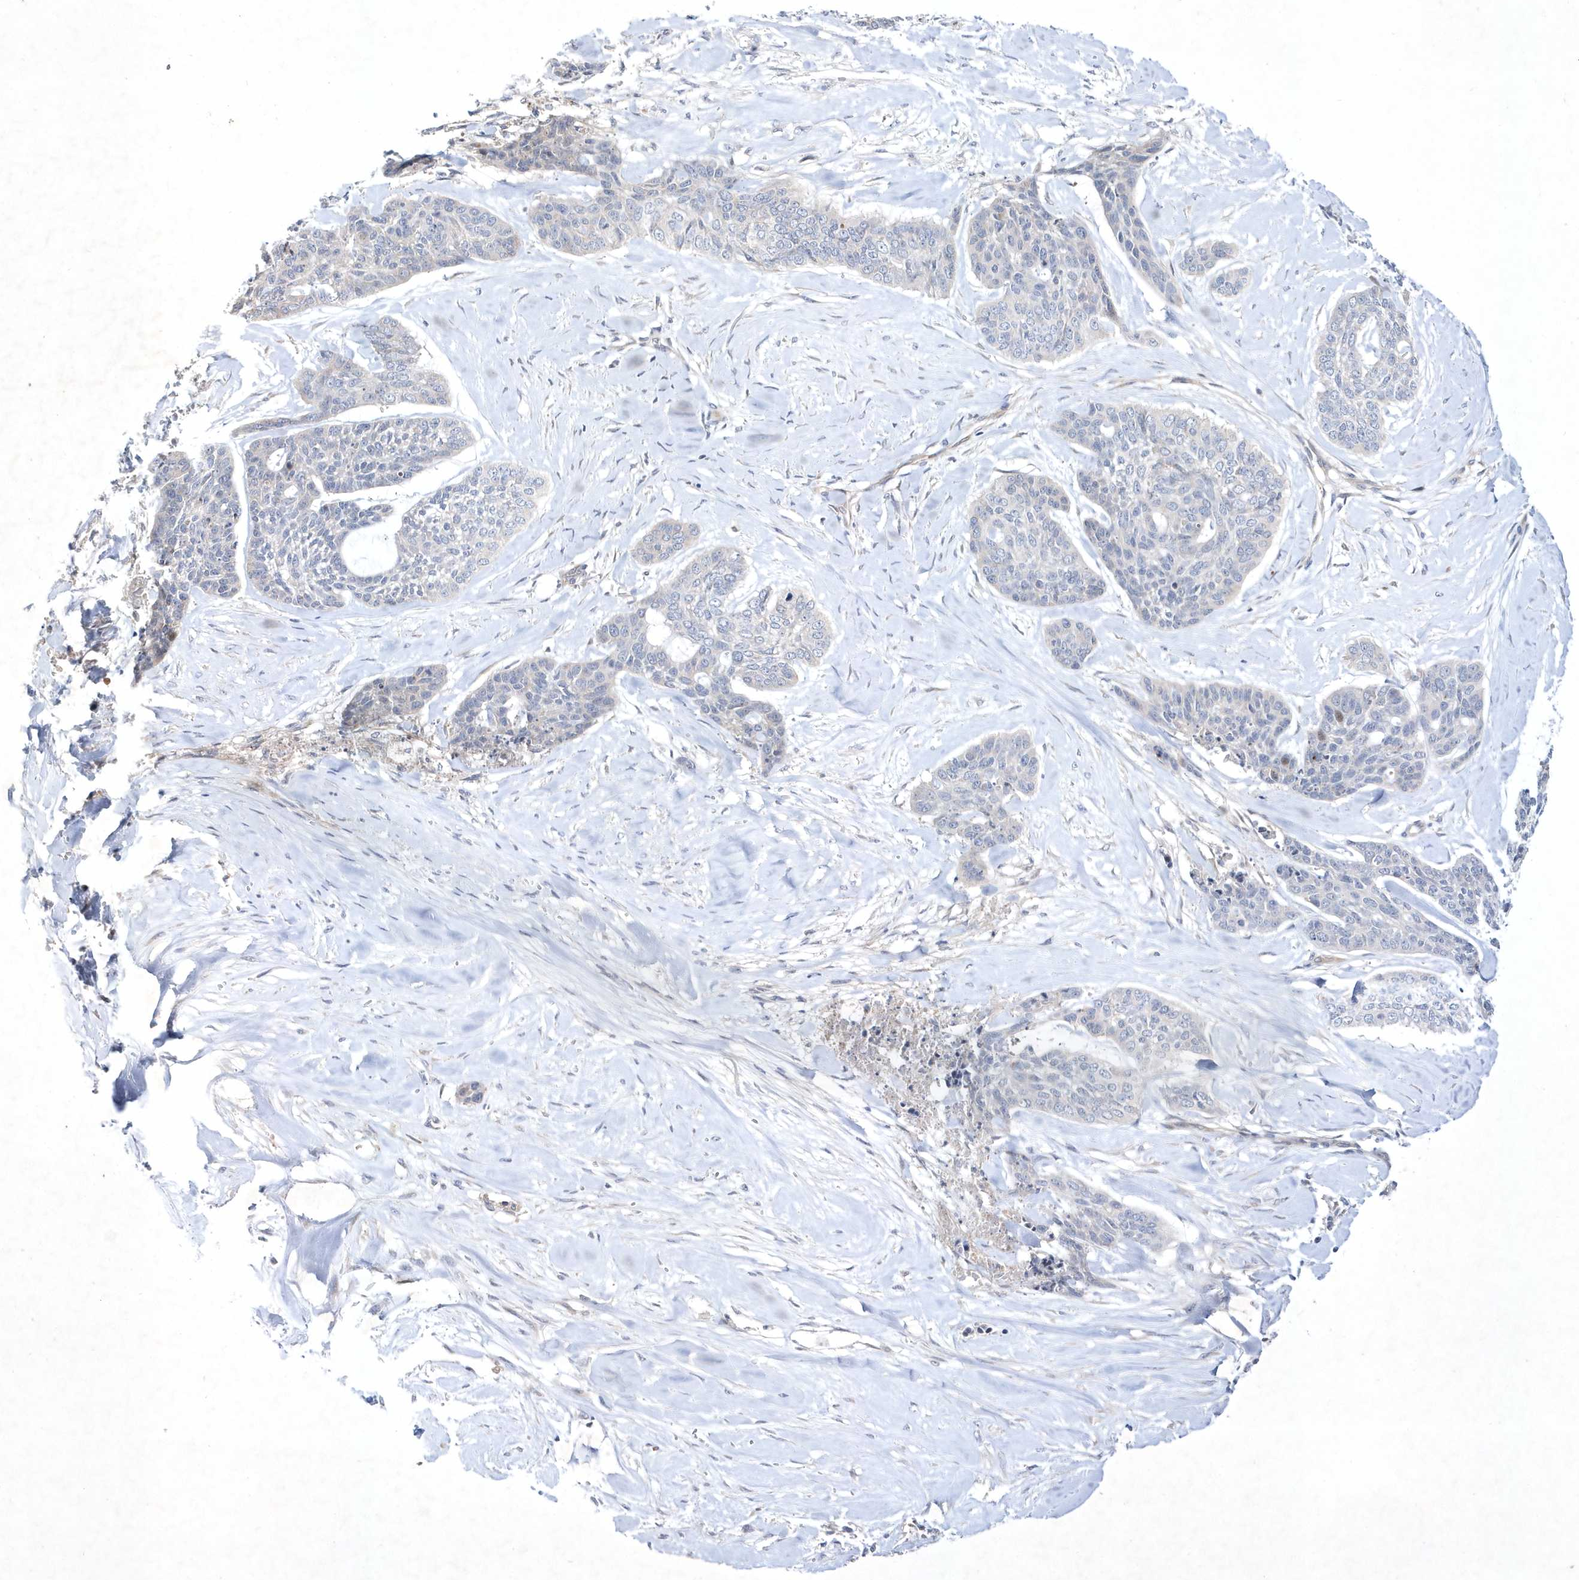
{"staining": {"intensity": "negative", "quantity": "none", "location": "none"}, "tissue": "skin cancer", "cell_type": "Tumor cells", "image_type": "cancer", "snomed": [{"axis": "morphology", "description": "Basal cell carcinoma"}, {"axis": "topography", "description": "Skin"}], "caption": "Histopathology image shows no protein expression in tumor cells of skin basal cell carcinoma tissue.", "gene": "DSPP", "patient": {"sex": "female", "age": 64}}